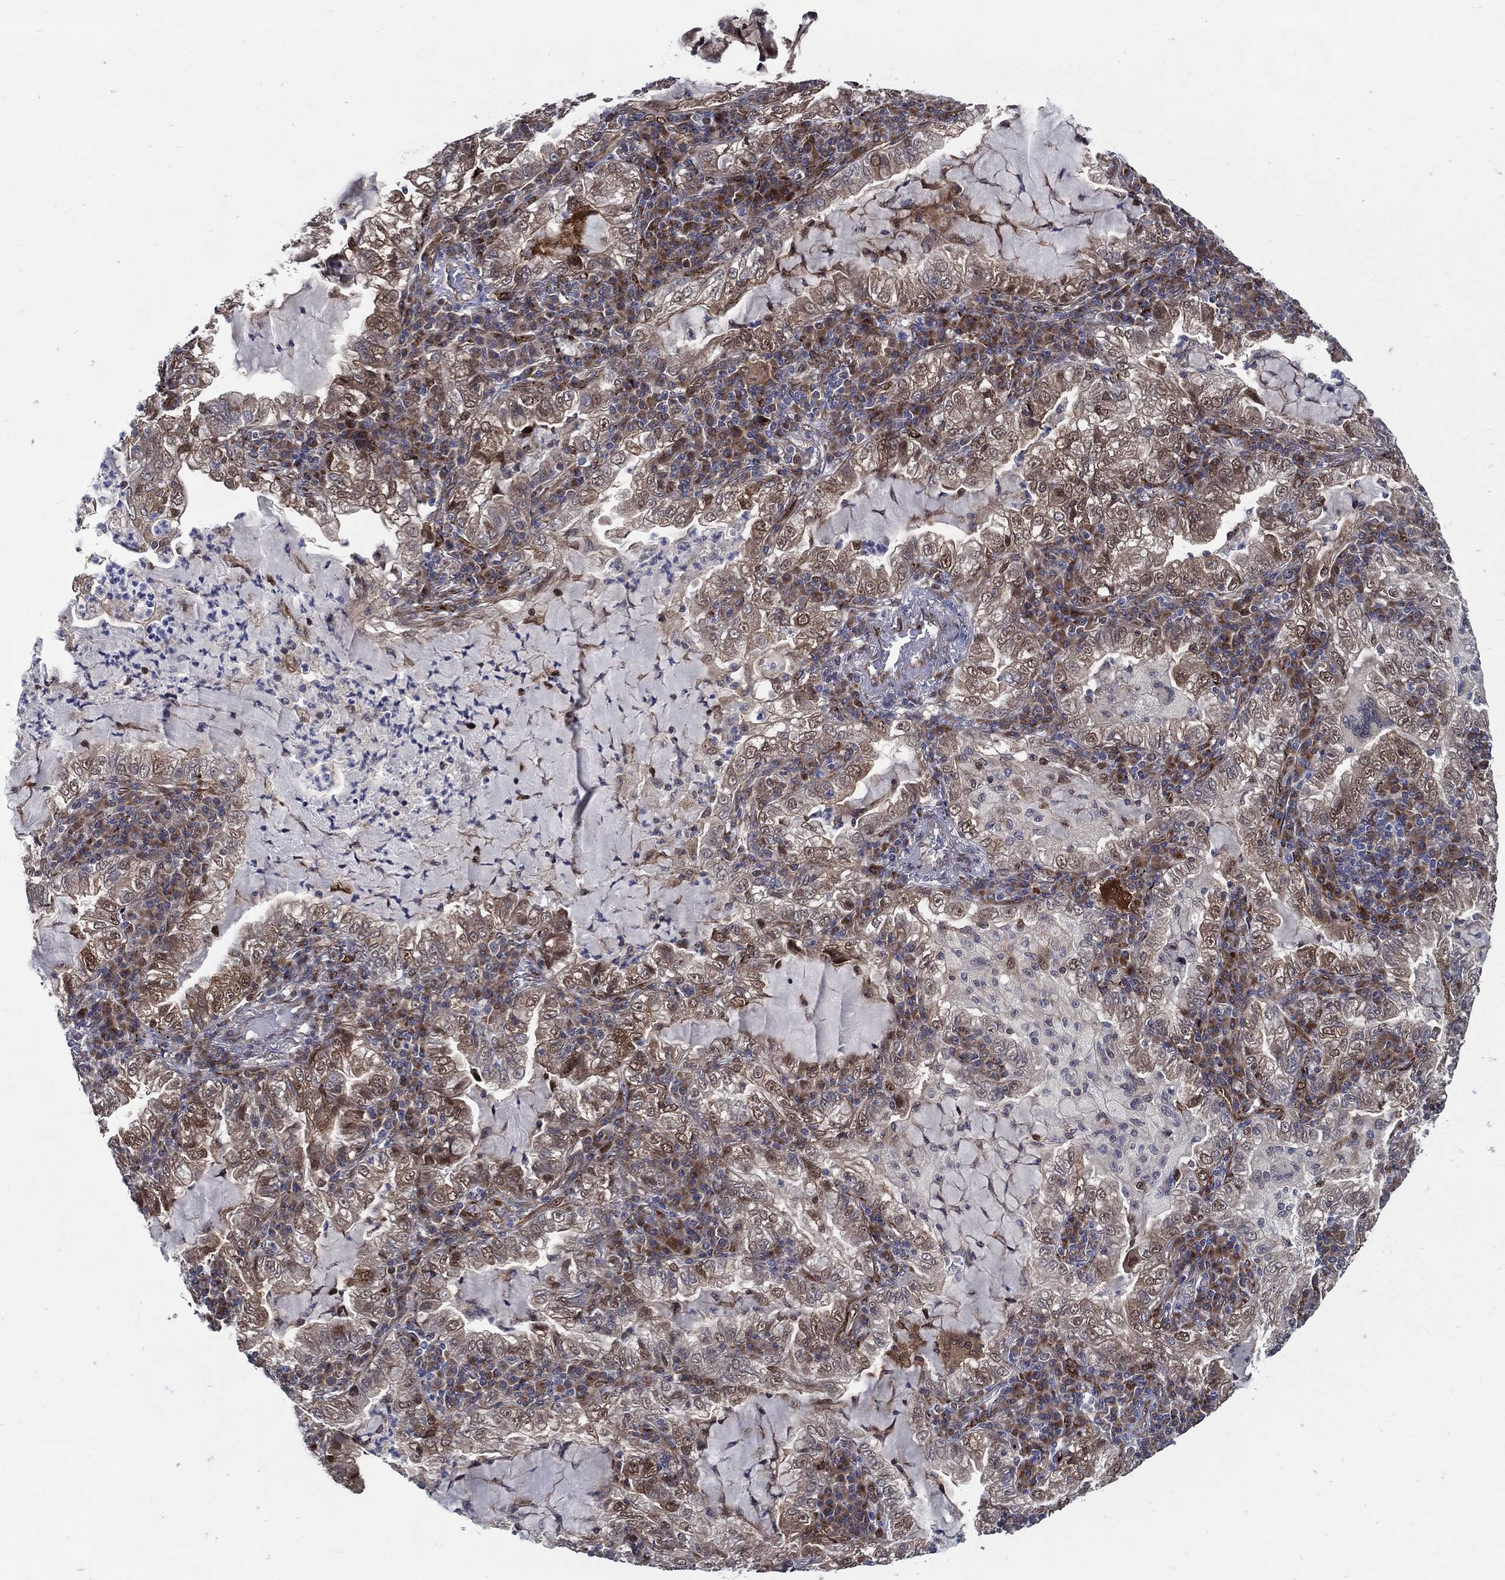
{"staining": {"intensity": "weak", "quantity": "25%-75%", "location": "cytoplasmic/membranous"}, "tissue": "lung cancer", "cell_type": "Tumor cells", "image_type": "cancer", "snomed": [{"axis": "morphology", "description": "Adenocarcinoma, NOS"}, {"axis": "topography", "description": "Lung"}], "caption": "Protein expression analysis of human lung cancer (adenocarcinoma) reveals weak cytoplasmic/membranous positivity in approximately 25%-75% of tumor cells.", "gene": "ARHGAP11A", "patient": {"sex": "female", "age": 73}}